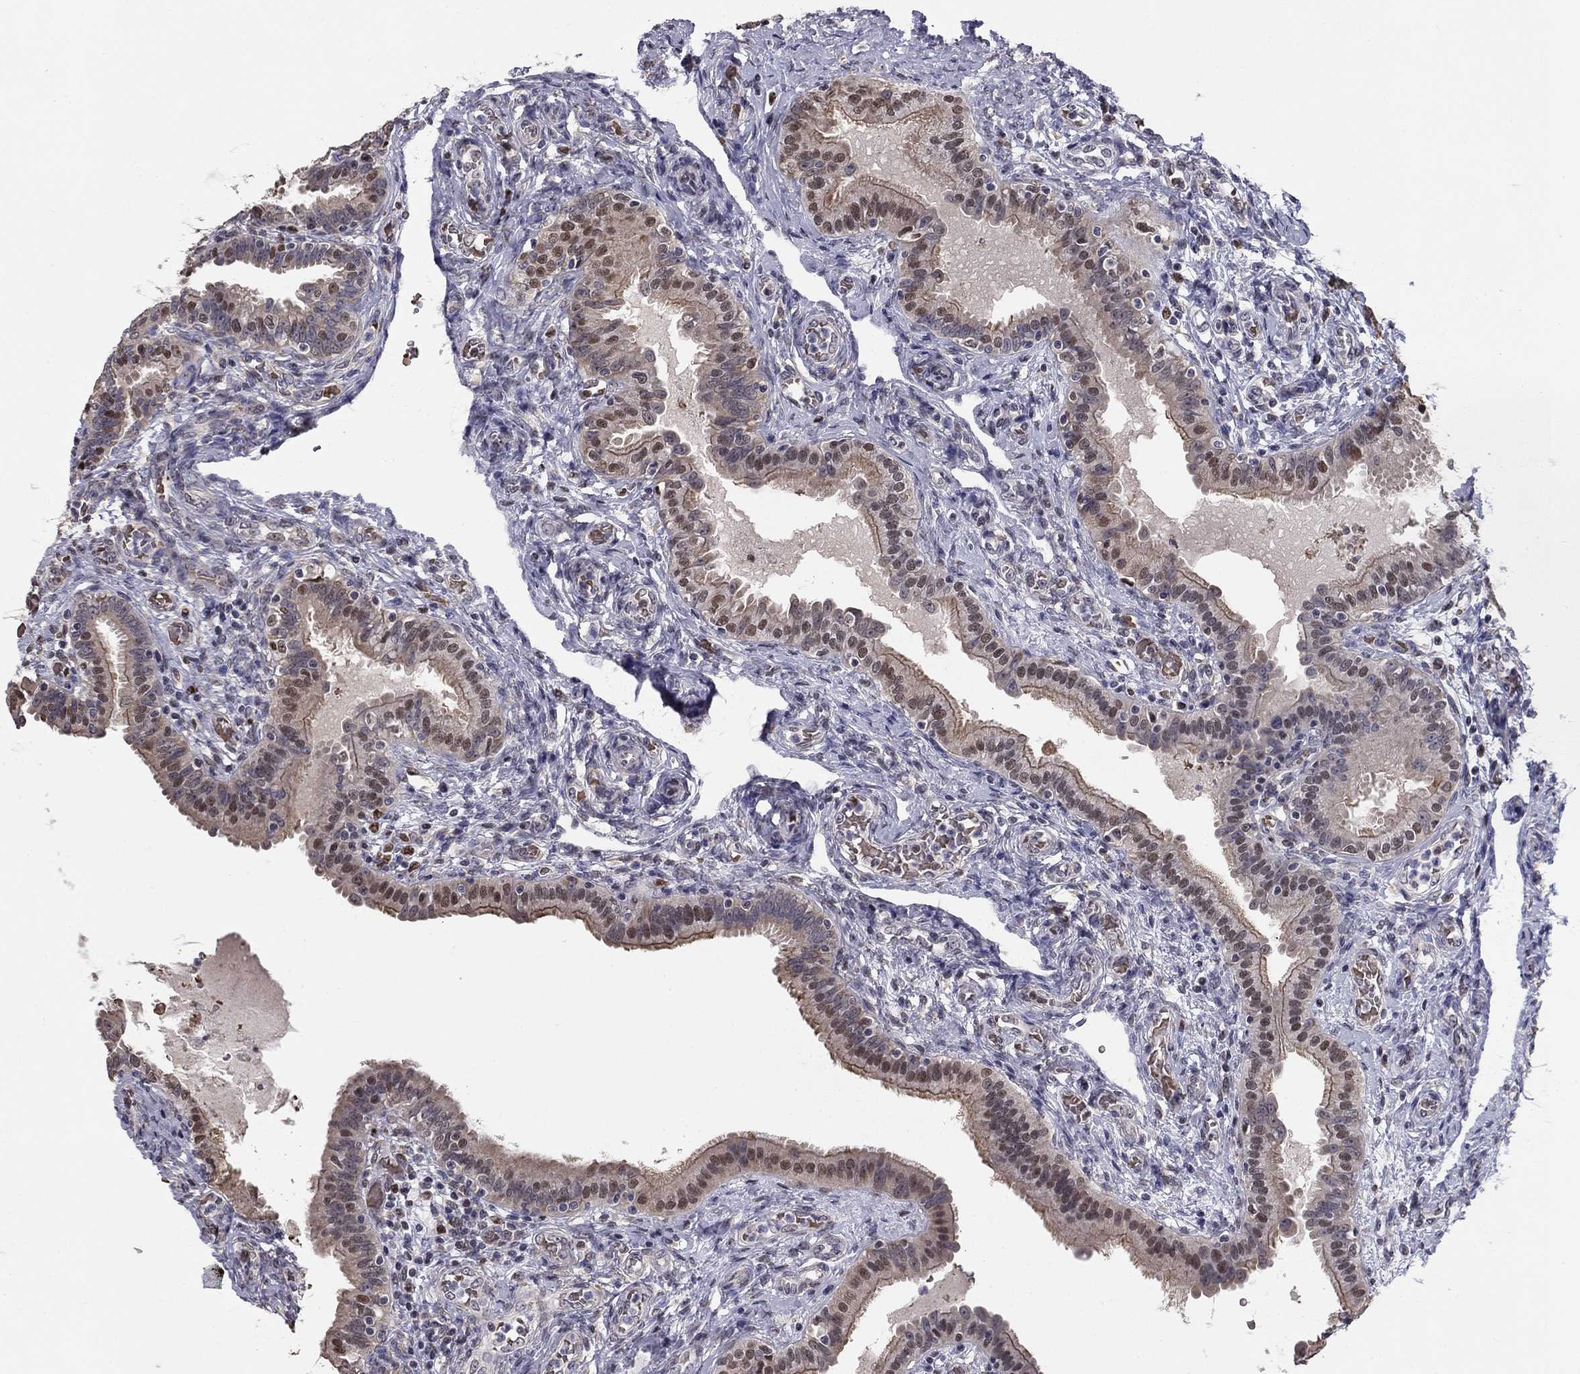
{"staining": {"intensity": "moderate", "quantity": "<25%", "location": "cytoplasmic/membranous"}, "tissue": "fallopian tube", "cell_type": "Glandular cells", "image_type": "normal", "snomed": [{"axis": "morphology", "description": "Normal tissue, NOS"}, {"axis": "topography", "description": "Fallopian tube"}, {"axis": "topography", "description": "Ovary"}], "caption": "IHC micrograph of normal human fallopian tube stained for a protein (brown), which exhibits low levels of moderate cytoplasmic/membranous positivity in about <25% of glandular cells.", "gene": "HSPB2", "patient": {"sex": "female", "age": 41}}